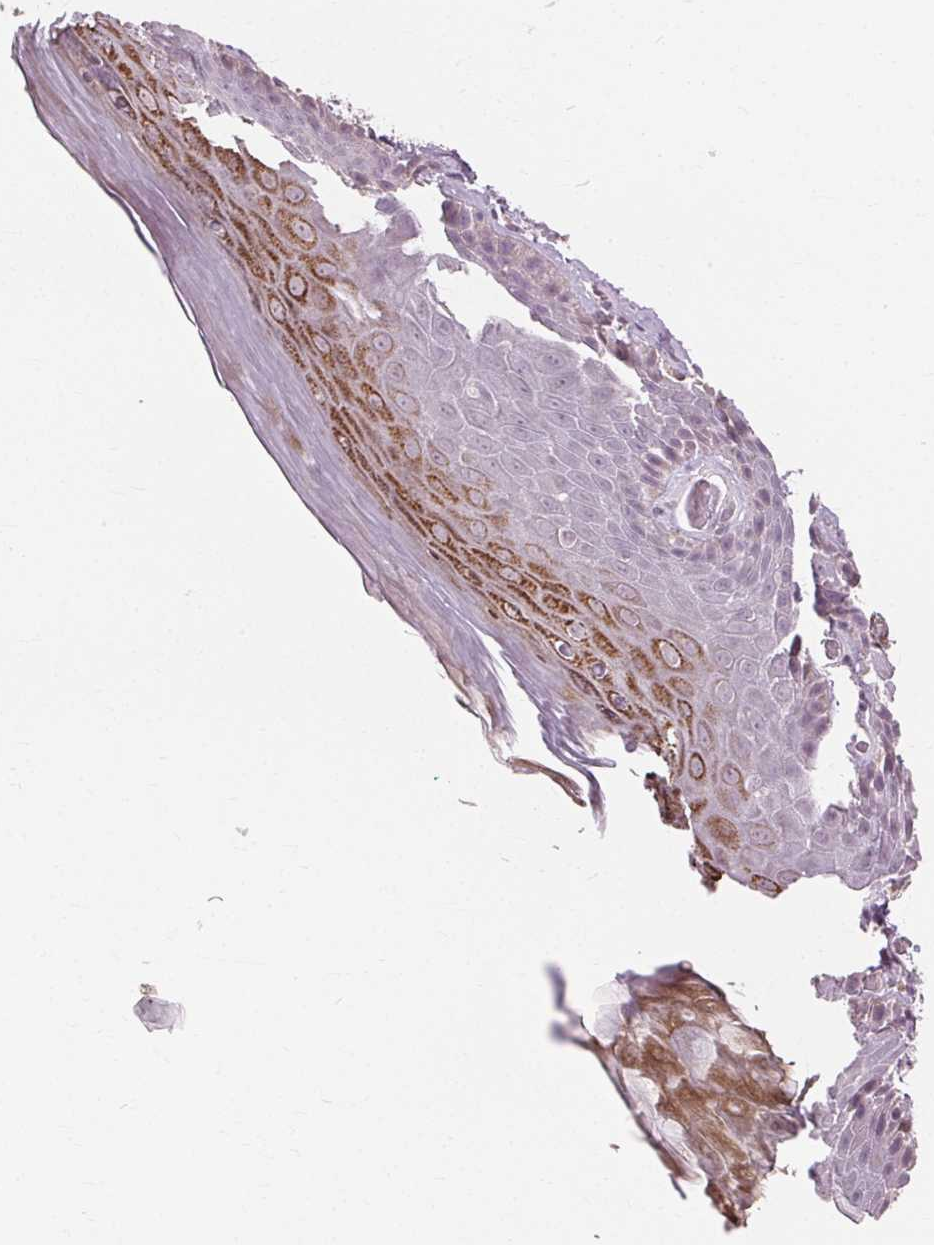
{"staining": {"intensity": "moderate", "quantity": "<25%", "location": "cytoplasmic/membranous"}, "tissue": "skin", "cell_type": "Epidermal cells", "image_type": "normal", "snomed": [{"axis": "morphology", "description": "Normal tissue, NOS"}, {"axis": "topography", "description": "Anal"}, {"axis": "topography", "description": "Peripheral nerve tissue"}], "caption": "The photomicrograph shows a brown stain indicating the presence of a protein in the cytoplasmic/membranous of epidermal cells in skin.", "gene": "SIGLEC6", "patient": {"sex": "male", "age": 53}}